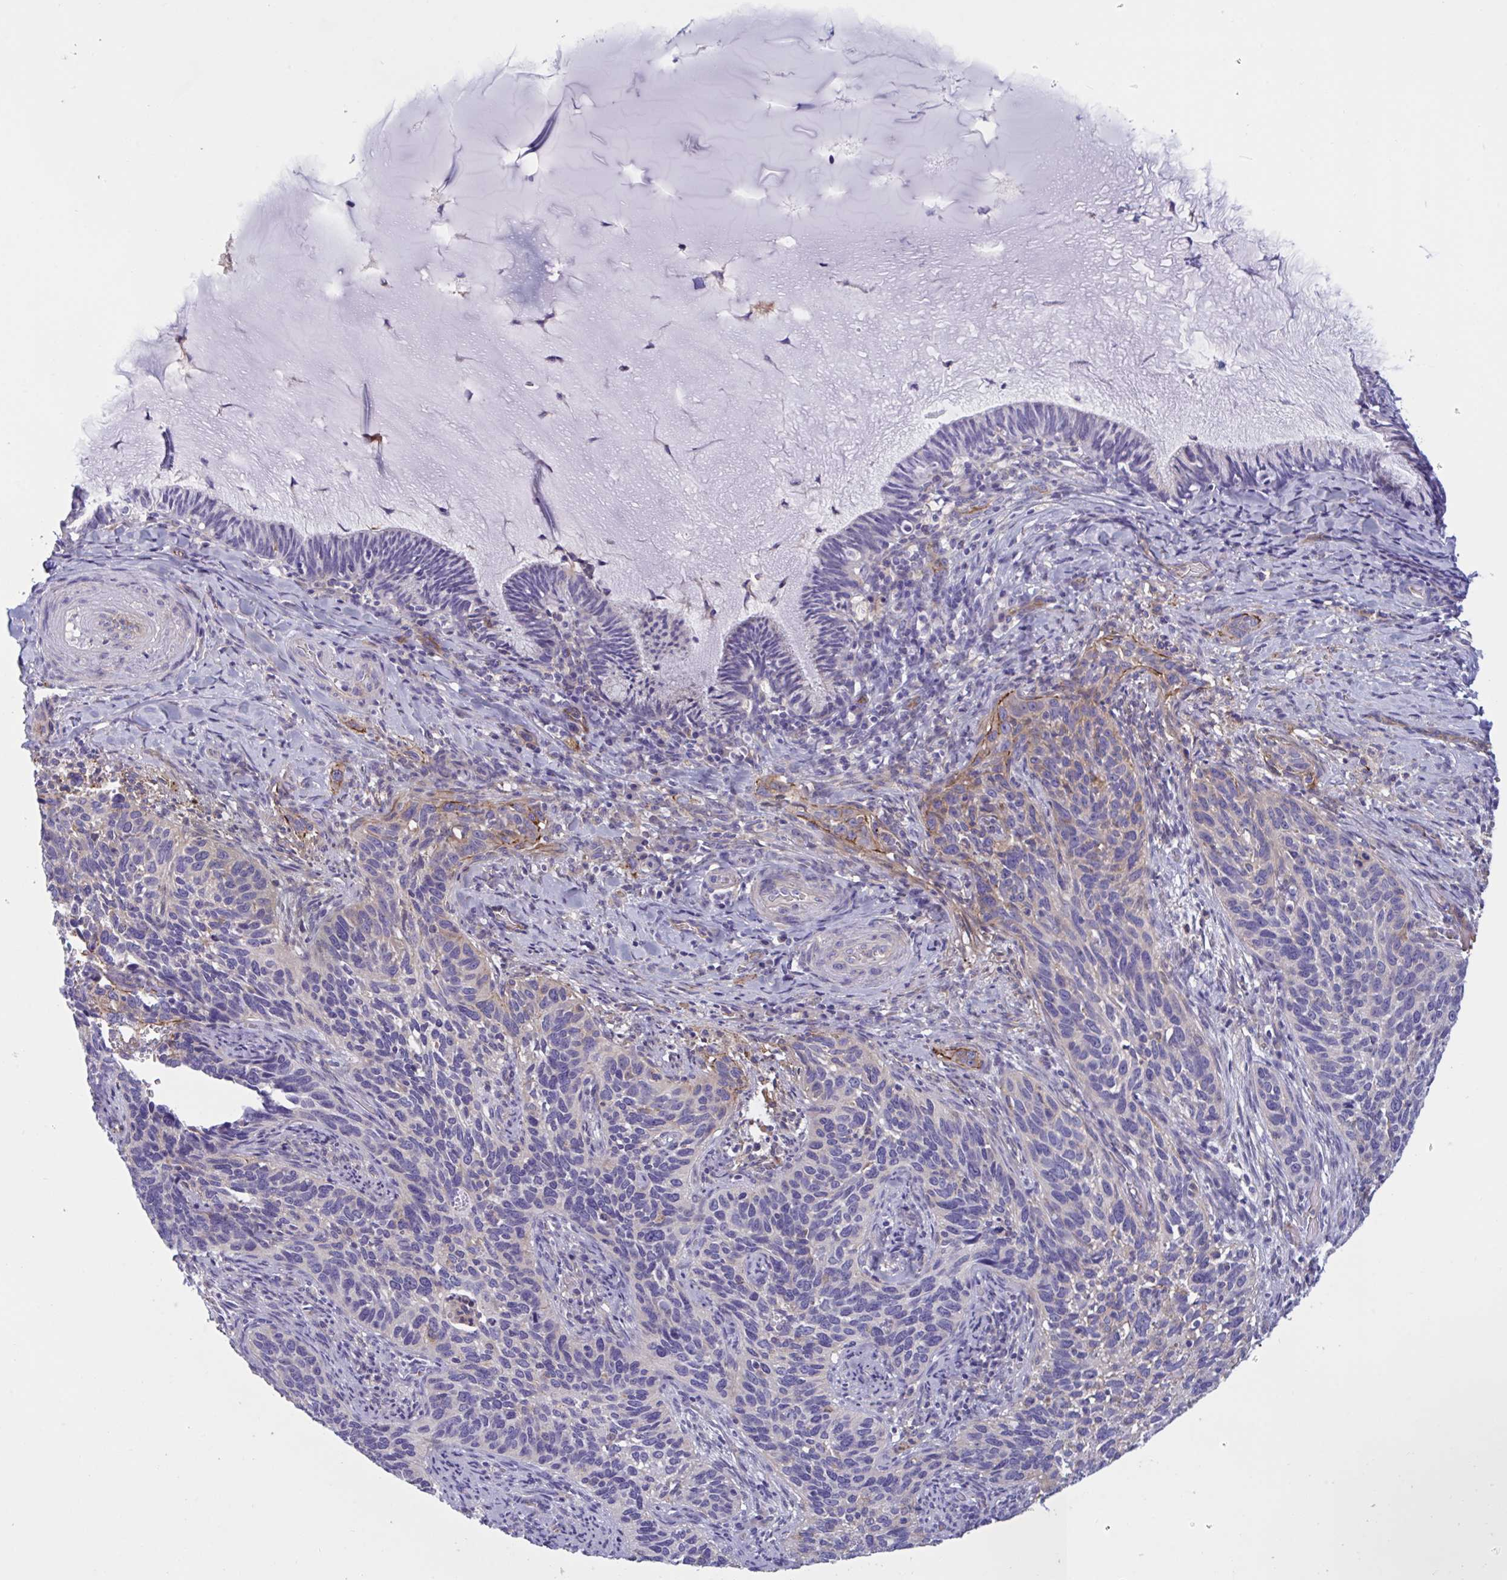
{"staining": {"intensity": "weak", "quantity": "<25%", "location": "cytoplasmic/membranous"}, "tissue": "cervical cancer", "cell_type": "Tumor cells", "image_type": "cancer", "snomed": [{"axis": "morphology", "description": "Squamous cell carcinoma, NOS"}, {"axis": "topography", "description": "Cervix"}], "caption": "Cervical squamous cell carcinoma was stained to show a protein in brown. There is no significant positivity in tumor cells.", "gene": "OXLD1", "patient": {"sex": "female", "age": 51}}